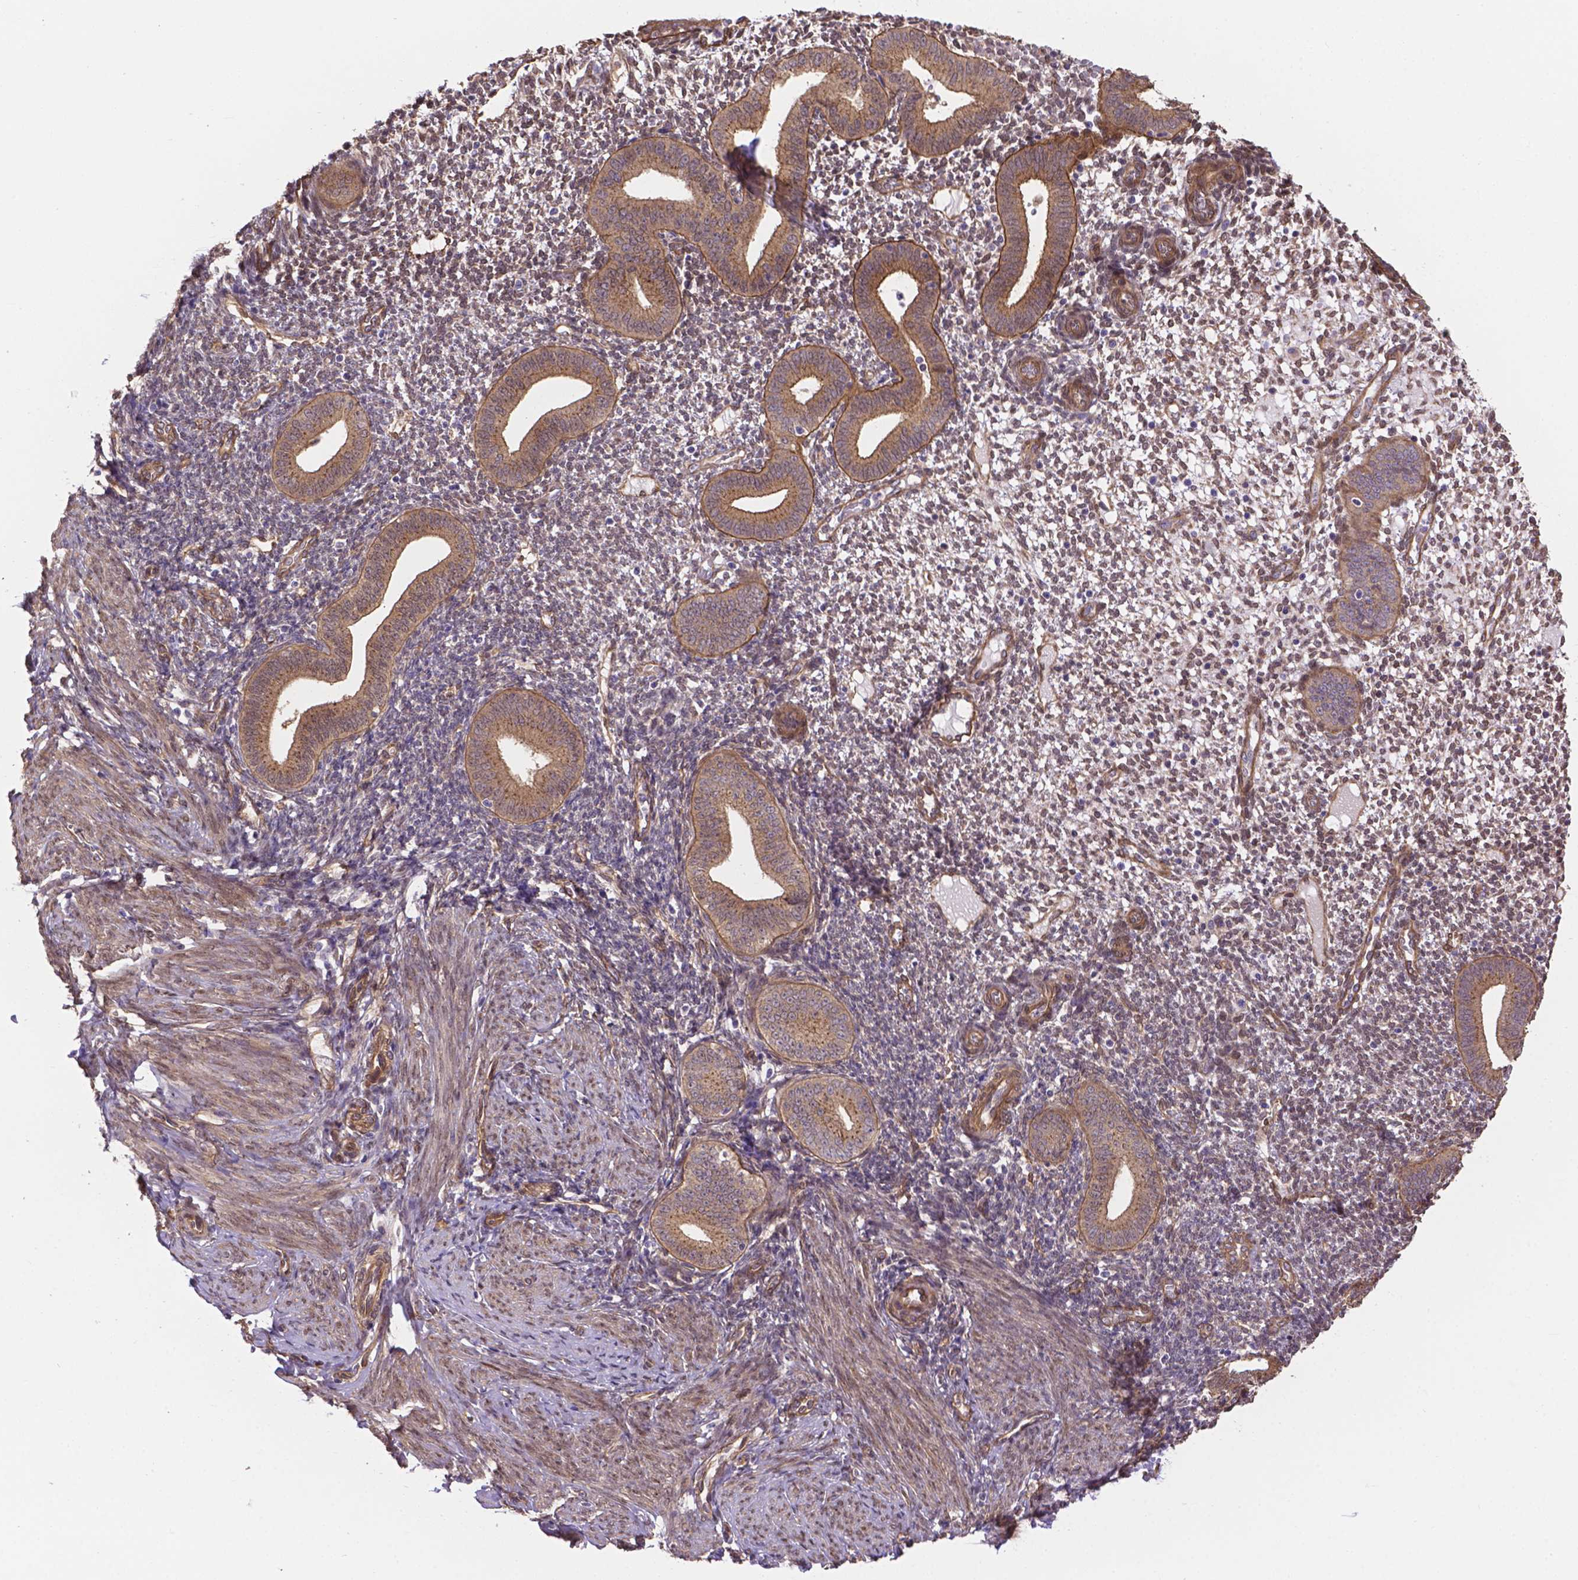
{"staining": {"intensity": "negative", "quantity": "none", "location": "none"}, "tissue": "endometrium", "cell_type": "Cells in endometrial stroma", "image_type": "normal", "snomed": [{"axis": "morphology", "description": "Normal tissue, NOS"}, {"axis": "topography", "description": "Endometrium"}], "caption": "This is an immunohistochemistry micrograph of normal human endometrium. There is no expression in cells in endometrial stroma.", "gene": "YAP1", "patient": {"sex": "female", "age": 40}}